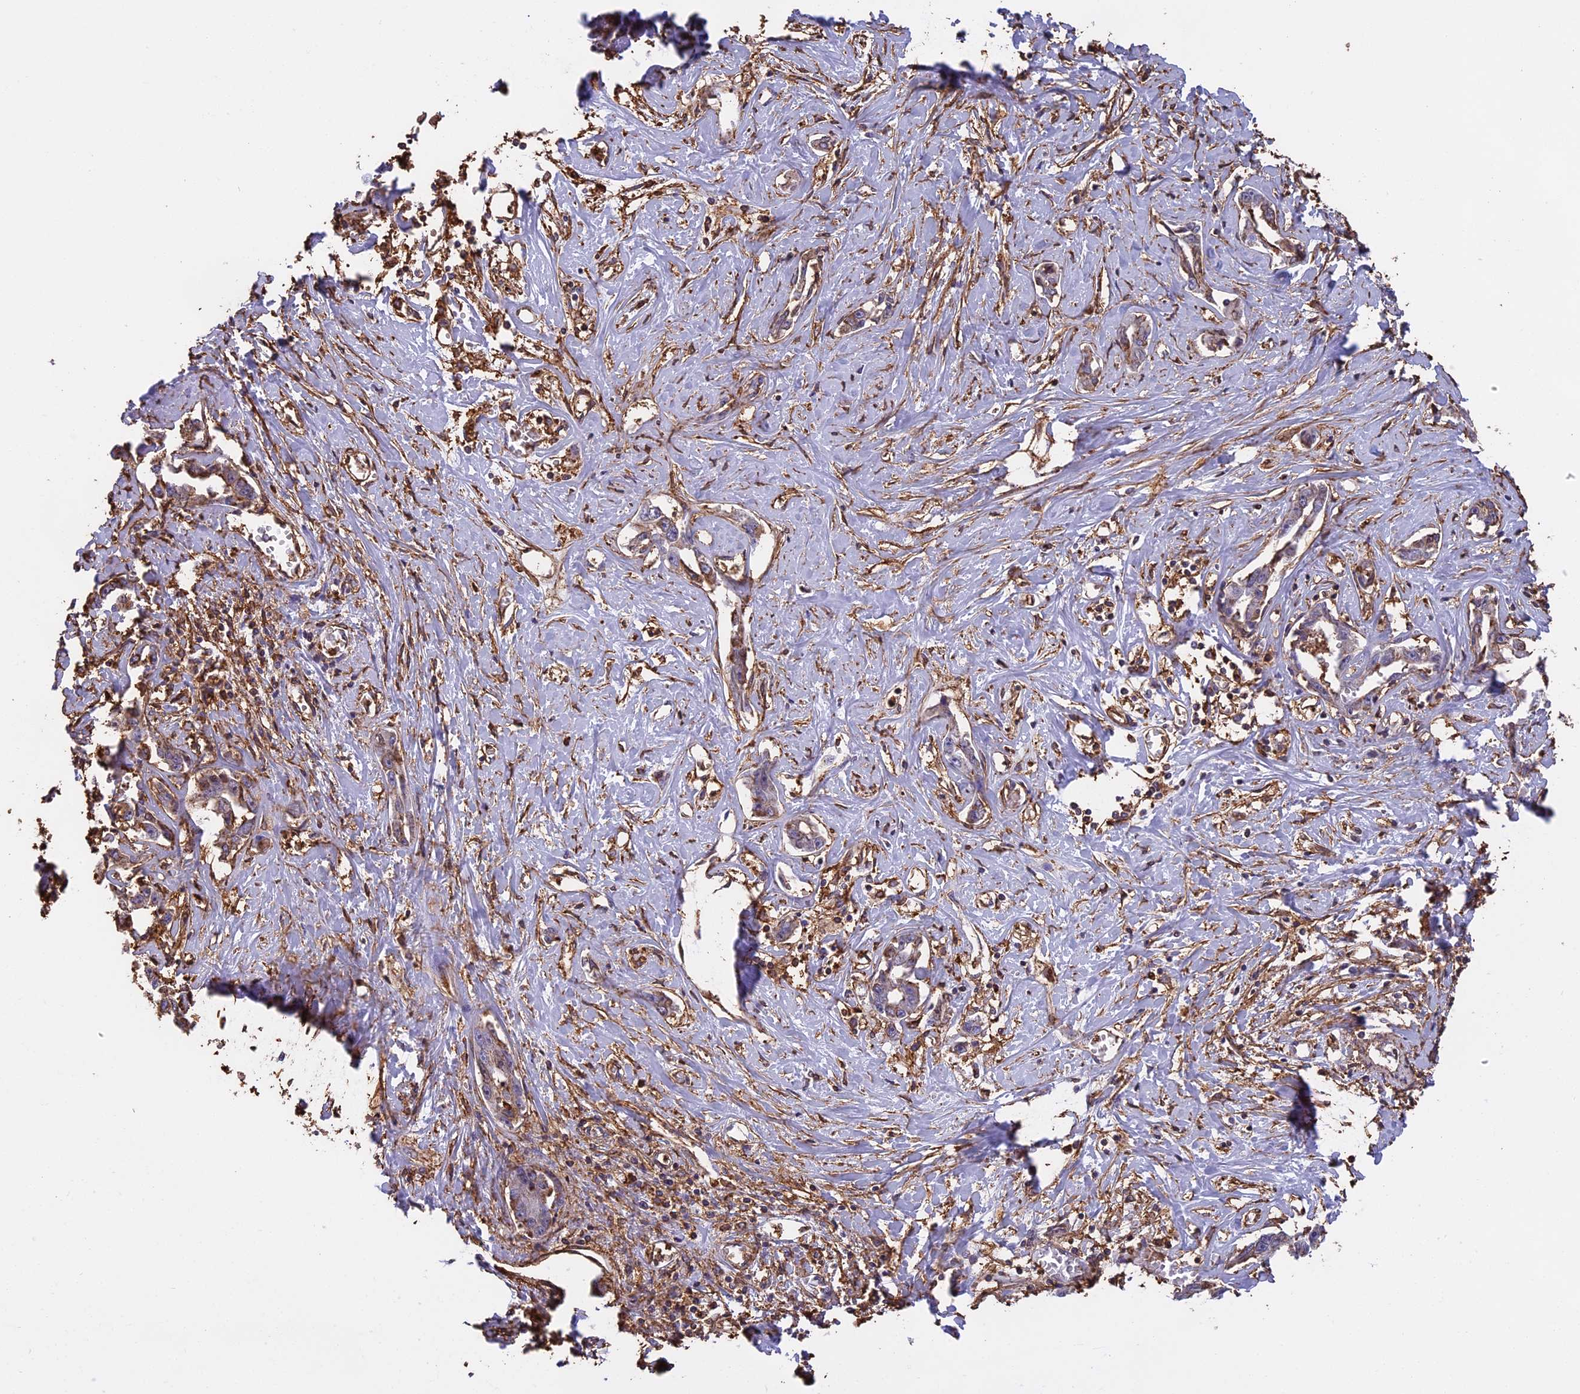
{"staining": {"intensity": "weak", "quantity": "25%-75%", "location": "cytoplasmic/membranous"}, "tissue": "liver cancer", "cell_type": "Tumor cells", "image_type": "cancer", "snomed": [{"axis": "morphology", "description": "Cholangiocarcinoma"}, {"axis": "topography", "description": "Liver"}], "caption": "Immunohistochemistry (IHC) histopathology image of human liver cholangiocarcinoma stained for a protein (brown), which exhibits low levels of weak cytoplasmic/membranous staining in approximately 25%-75% of tumor cells.", "gene": "TMEM255B", "patient": {"sex": "male", "age": 59}}